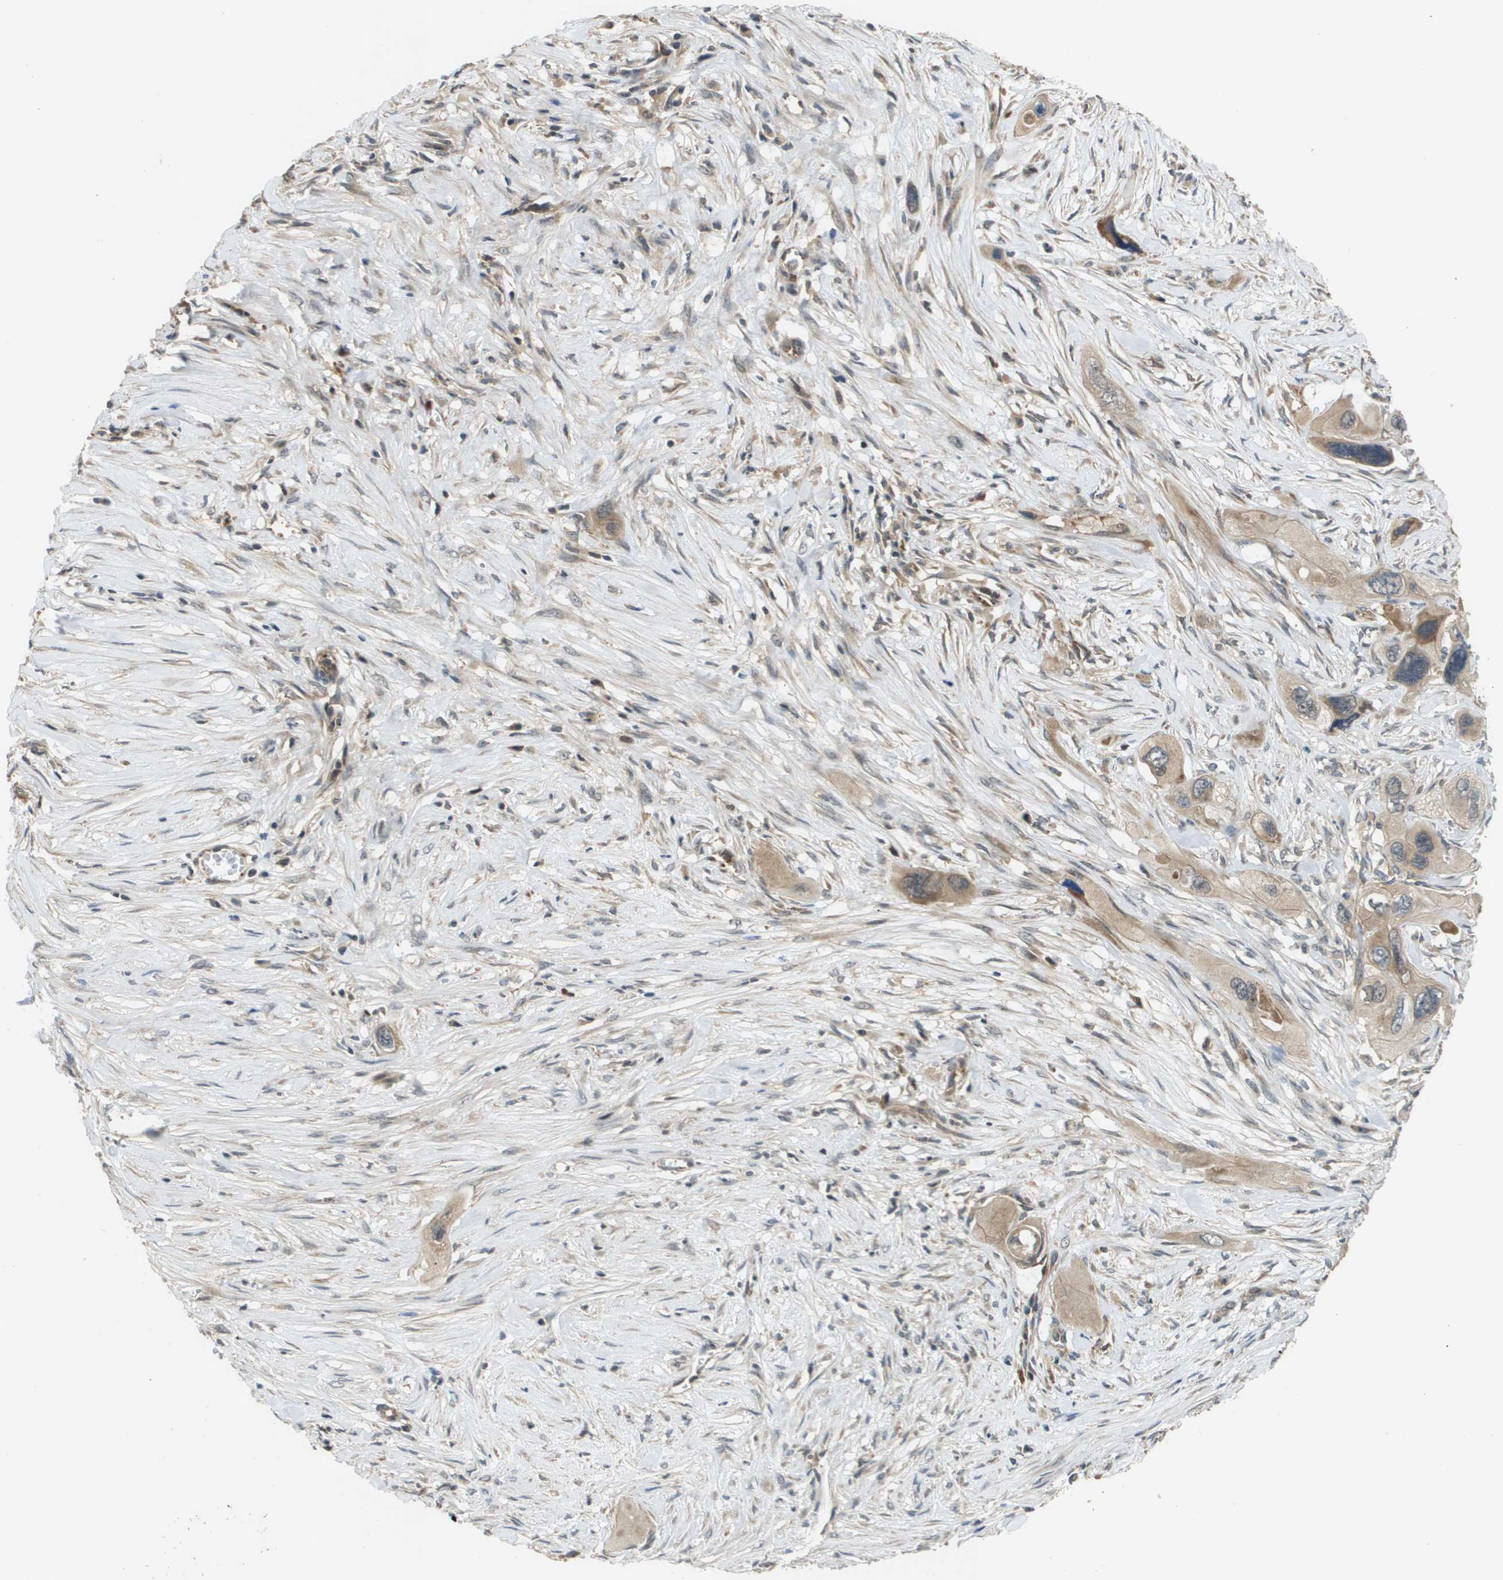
{"staining": {"intensity": "weak", "quantity": ">75%", "location": "cytoplasmic/membranous"}, "tissue": "pancreatic cancer", "cell_type": "Tumor cells", "image_type": "cancer", "snomed": [{"axis": "morphology", "description": "Adenocarcinoma, NOS"}, {"axis": "topography", "description": "Pancreas"}], "caption": "The image shows immunohistochemical staining of pancreatic cancer. There is weak cytoplasmic/membranous staining is appreciated in about >75% of tumor cells.", "gene": "RBM38", "patient": {"sex": "male", "age": 73}}